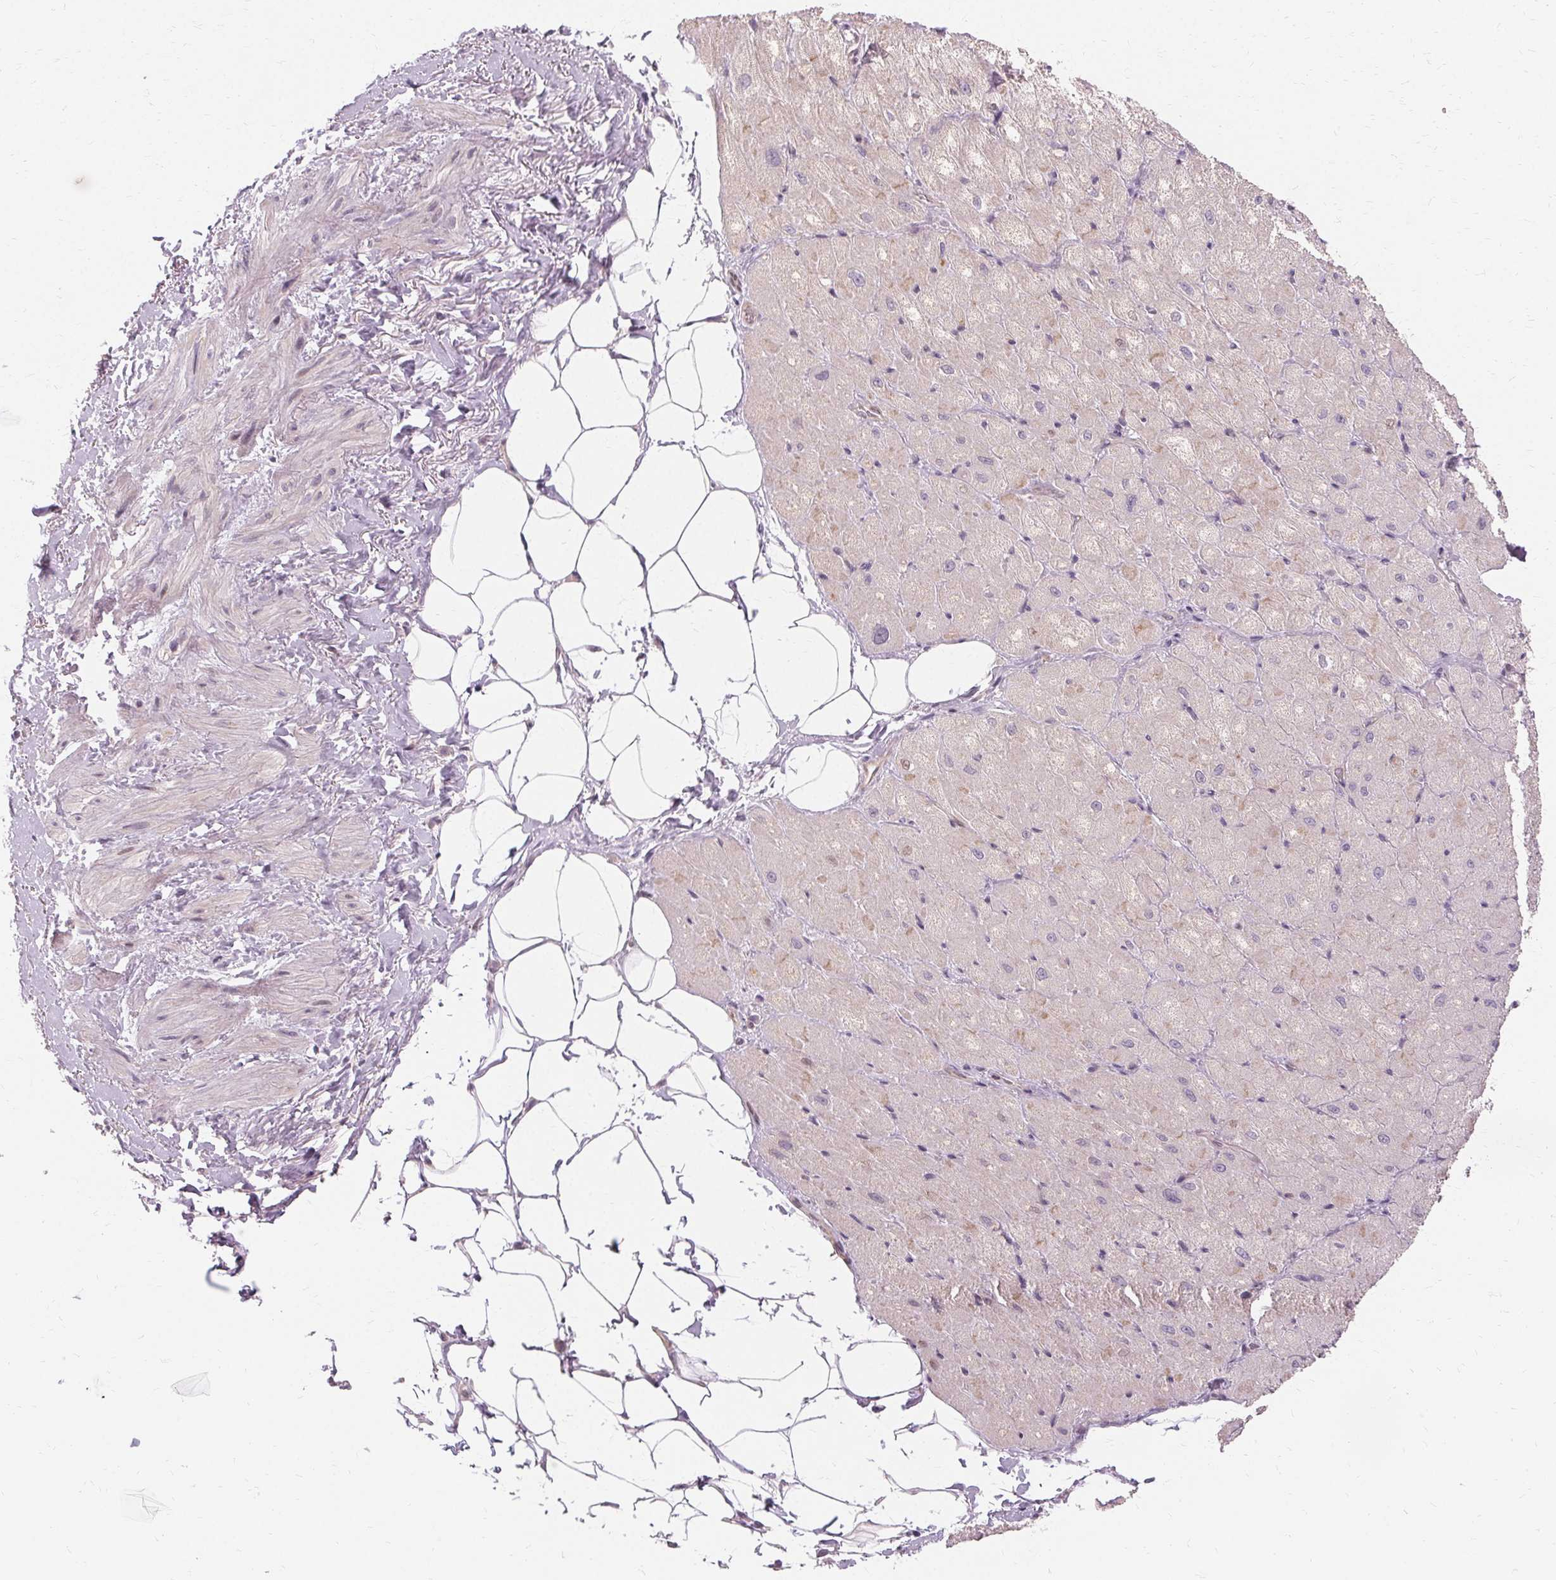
{"staining": {"intensity": "weak", "quantity": "25%-75%", "location": "cytoplasmic/membranous"}, "tissue": "heart muscle", "cell_type": "Cardiomyocytes", "image_type": "normal", "snomed": [{"axis": "morphology", "description": "Normal tissue, NOS"}, {"axis": "topography", "description": "Heart"}], "caption": "Normal heart muscle was stained to show a protein in brown. There is low levels of weak cytoplasmic/membranous staining in approximately 25%-75% of cardiomyocytes.", "gene": "USP8", "patient": {"sex": "male", "age": 62}}